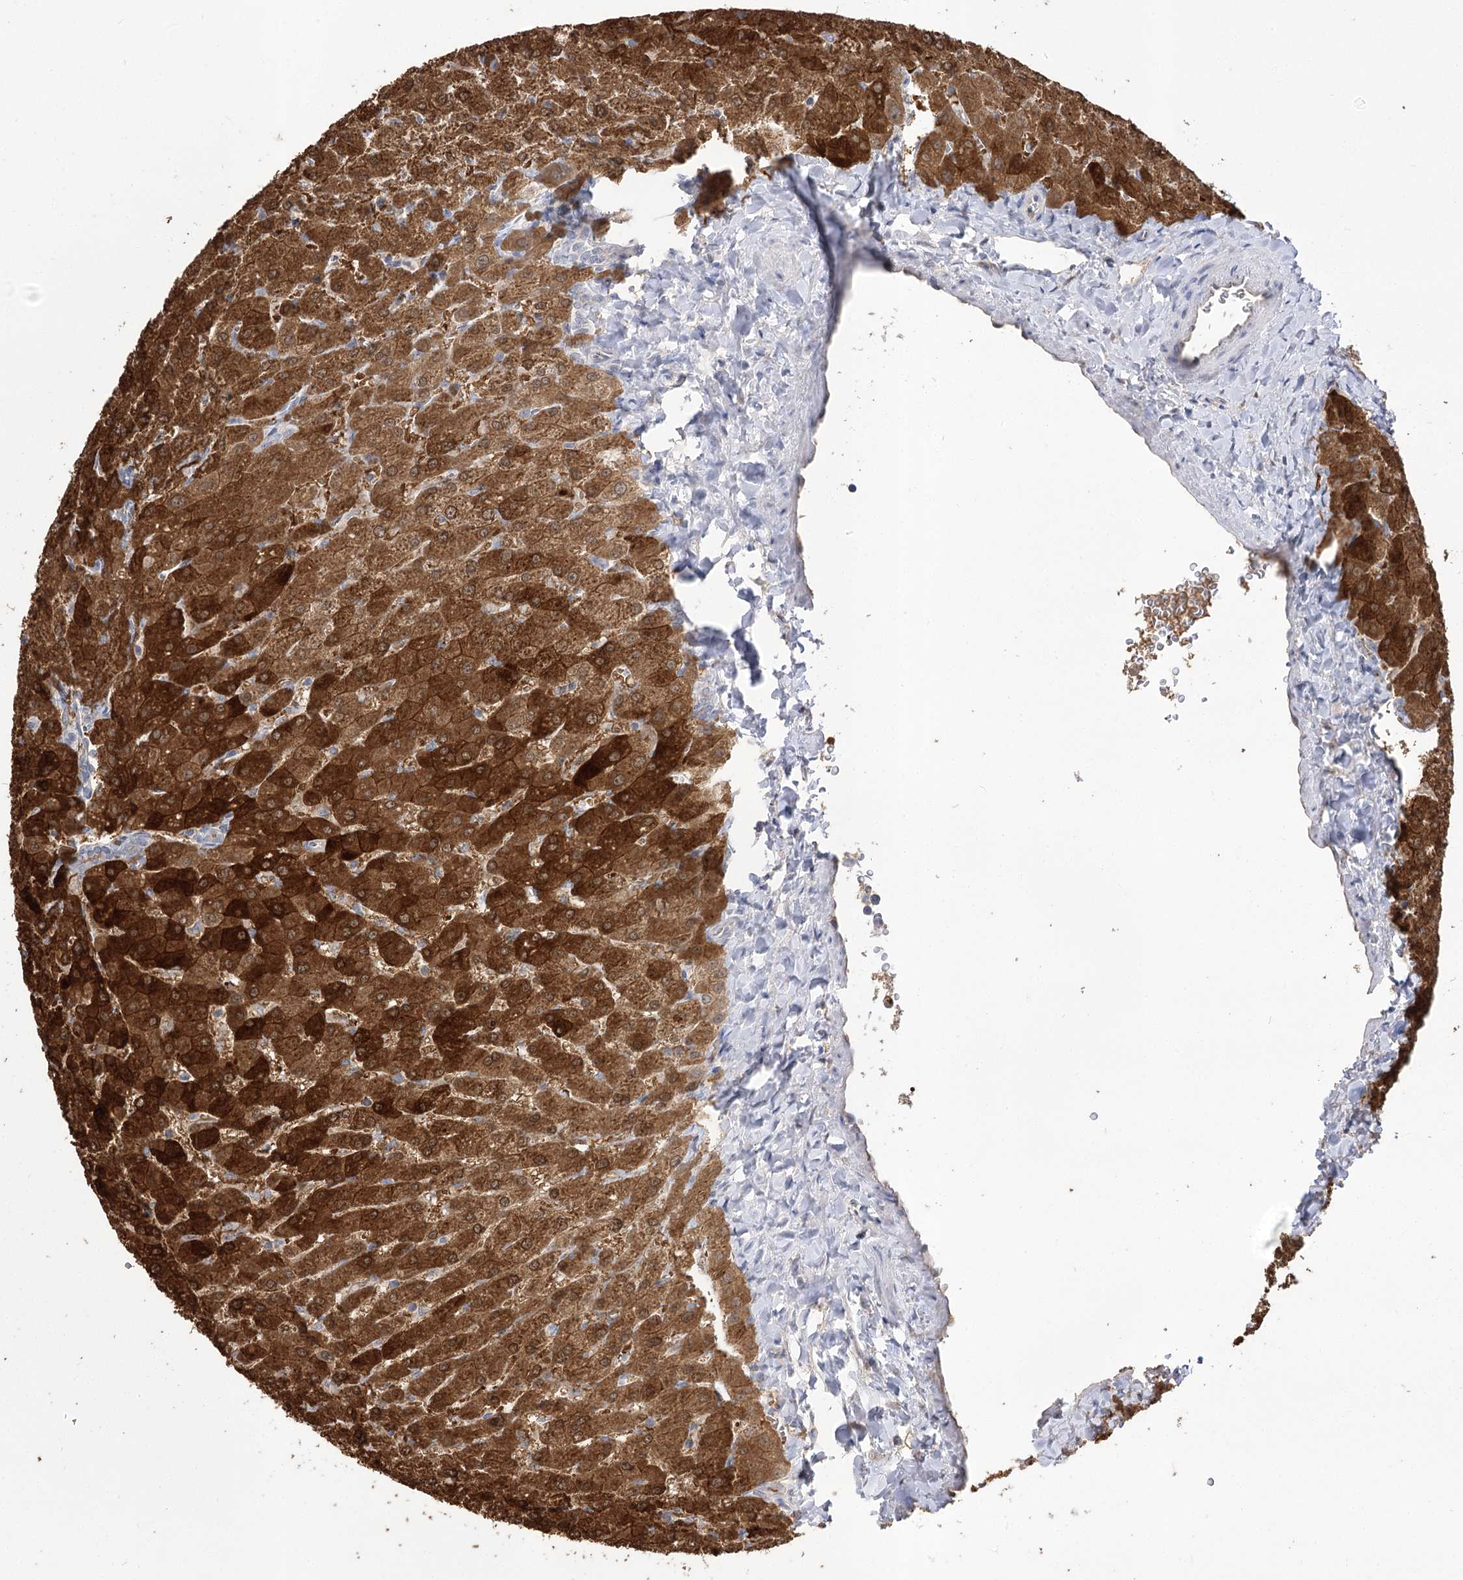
{"staining": {"intensity": "negative", "quantity": "none", "location": "none"}, "tissue": "liver", "cell_type": "Cholangiocytes", "image_type": "normal", "snomed": [{"axis": "morphology", "description": "Normal tissue, NOS"}, {"axis": "topography", "description": "Liver"}], "caption": "This is an immunohistochemistry histopathology image of benign liver. There is no positivity in cholangiocytes.", "gene": "R3HDM2", "patient": {"sex": "male", "age": 55}}